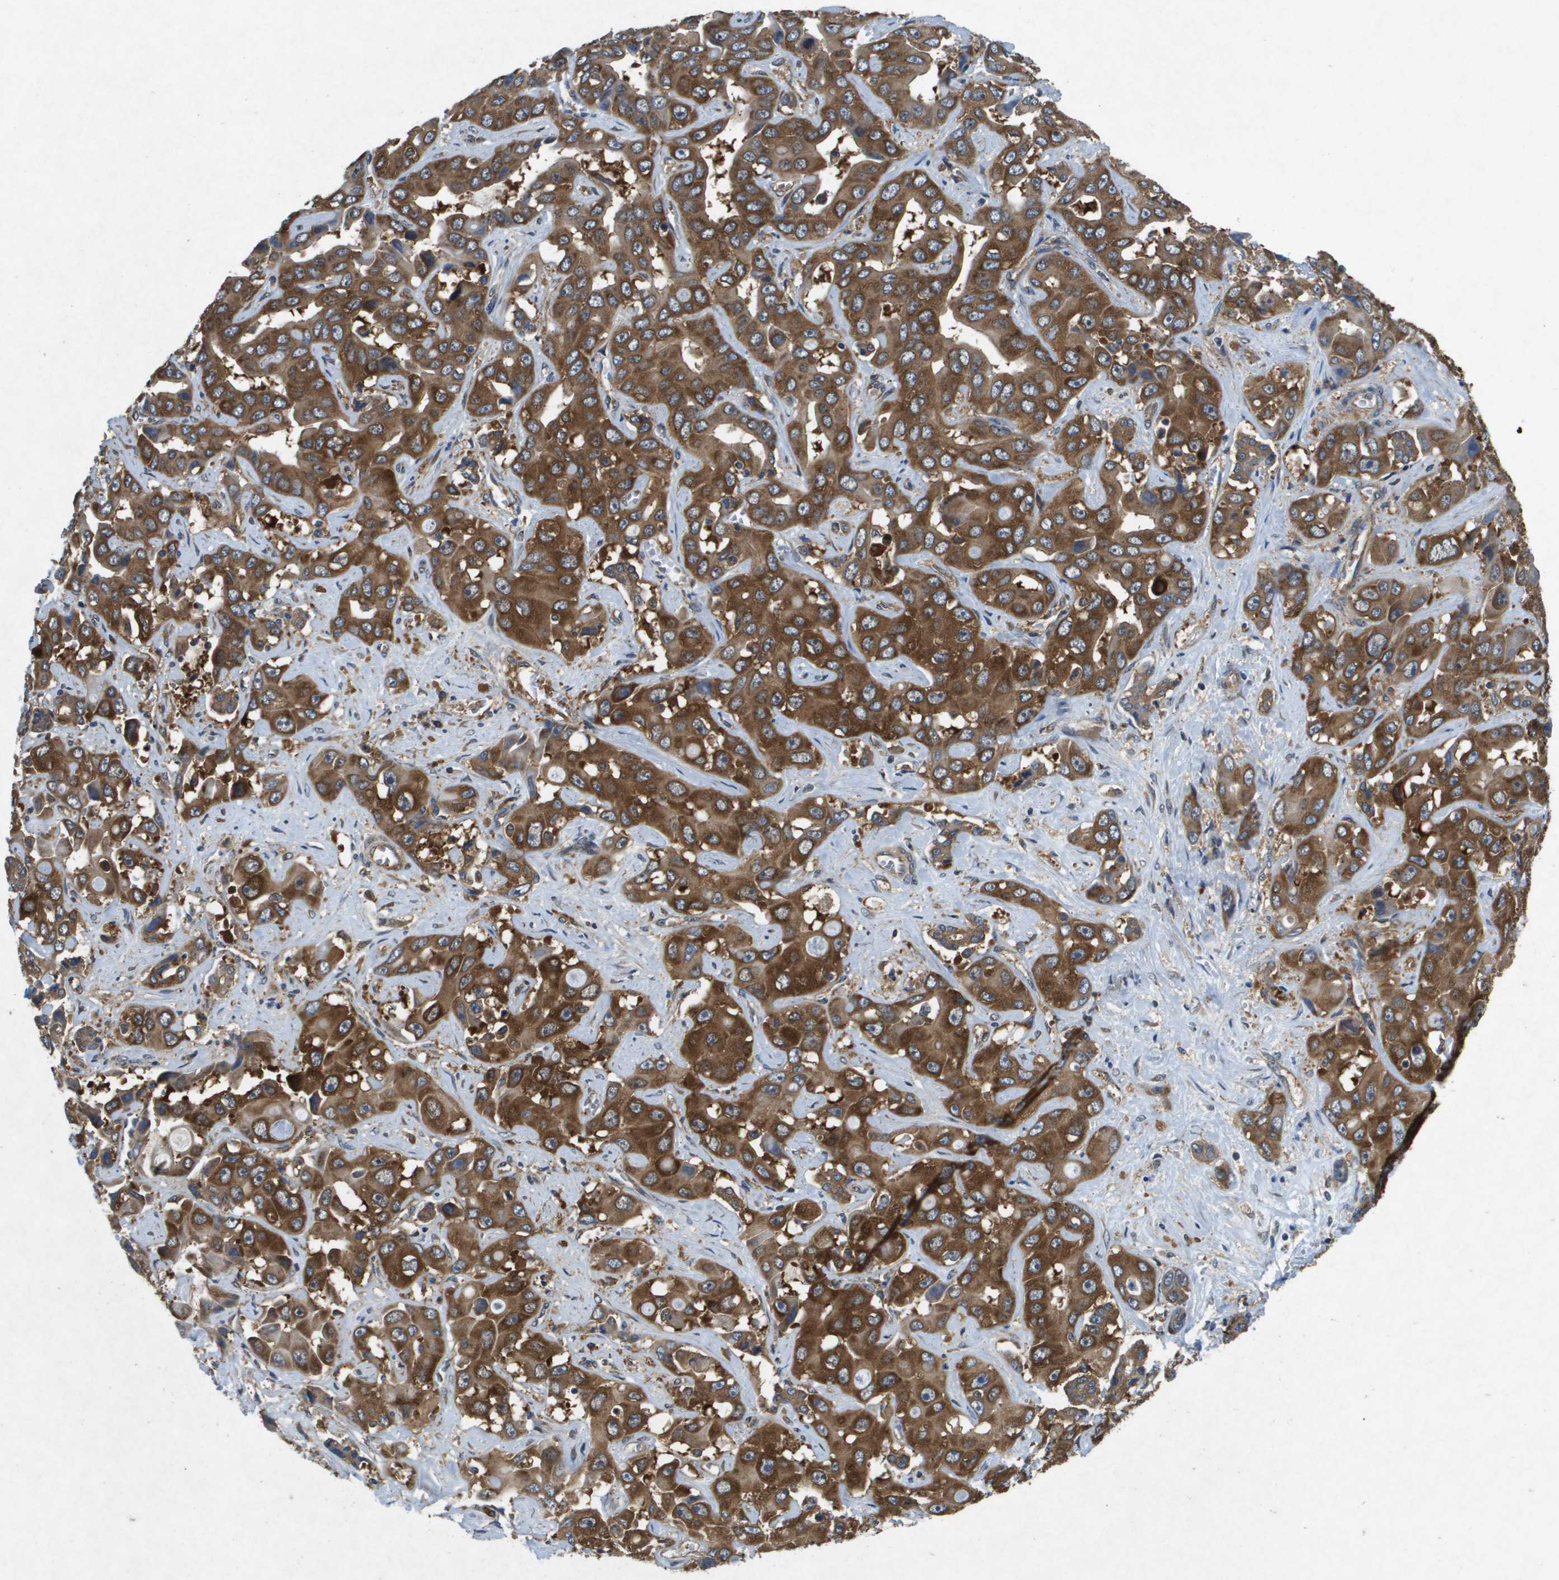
{"staining": {"intensity": "strong", "quantity": ">75%", "location": "cytoplasmic/membranous"}, "tissue": "liver cancer", "cell_type": "Tumor cells", "image_type": "cancer", "snomed": [{"axis": "morphology", "description": "Cholangiocarcinoma"}, {"axis": "topography", "description": "Liver"}], "caption": "Immunohistochemical staining of liver cancer reveals strong cytoplasmic/membranous protein positivity in approximately >75% of tumor cells.", "gene": "PTPRT", "patient": {"sex": "female", "age": 52}}